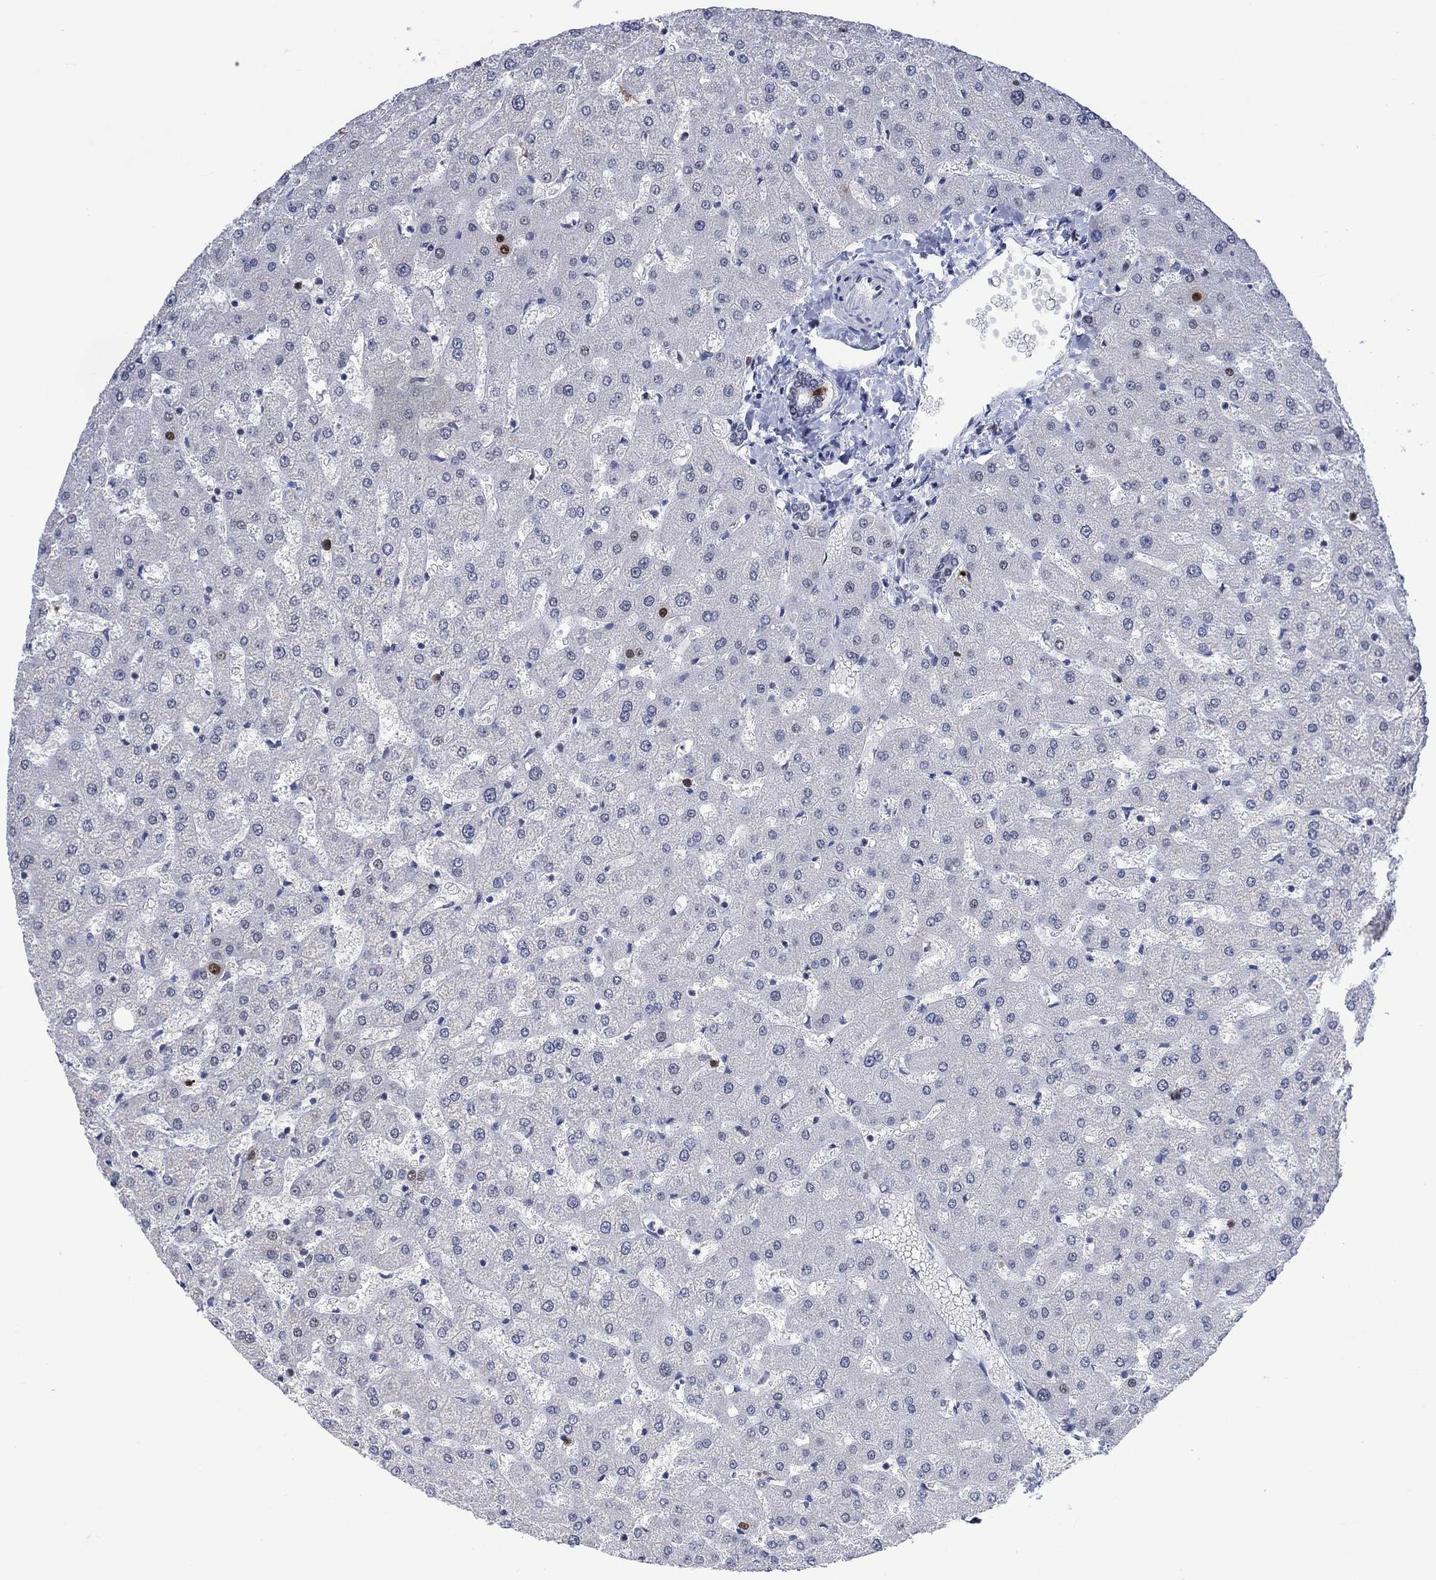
{"staining": {"intensity": "strong", "quantity": "<25%", "location": "nuclear"}, "tissue": "liver", "cell_type": "Cholangiocytes", "image_type": "normal", "snomed": [{"axis": "morphology", "description": "Normal tissue, NOS"}, {"axis": "topography", "description": "Liver"}], "caption": "IHC (DAB) staining of unremarkable liver reveals strong nuclear protein positivity in approximately <25% of cholangiocytes.", "gene": "RAD54L2", "patient": {"sex": "female", "age": 50}}